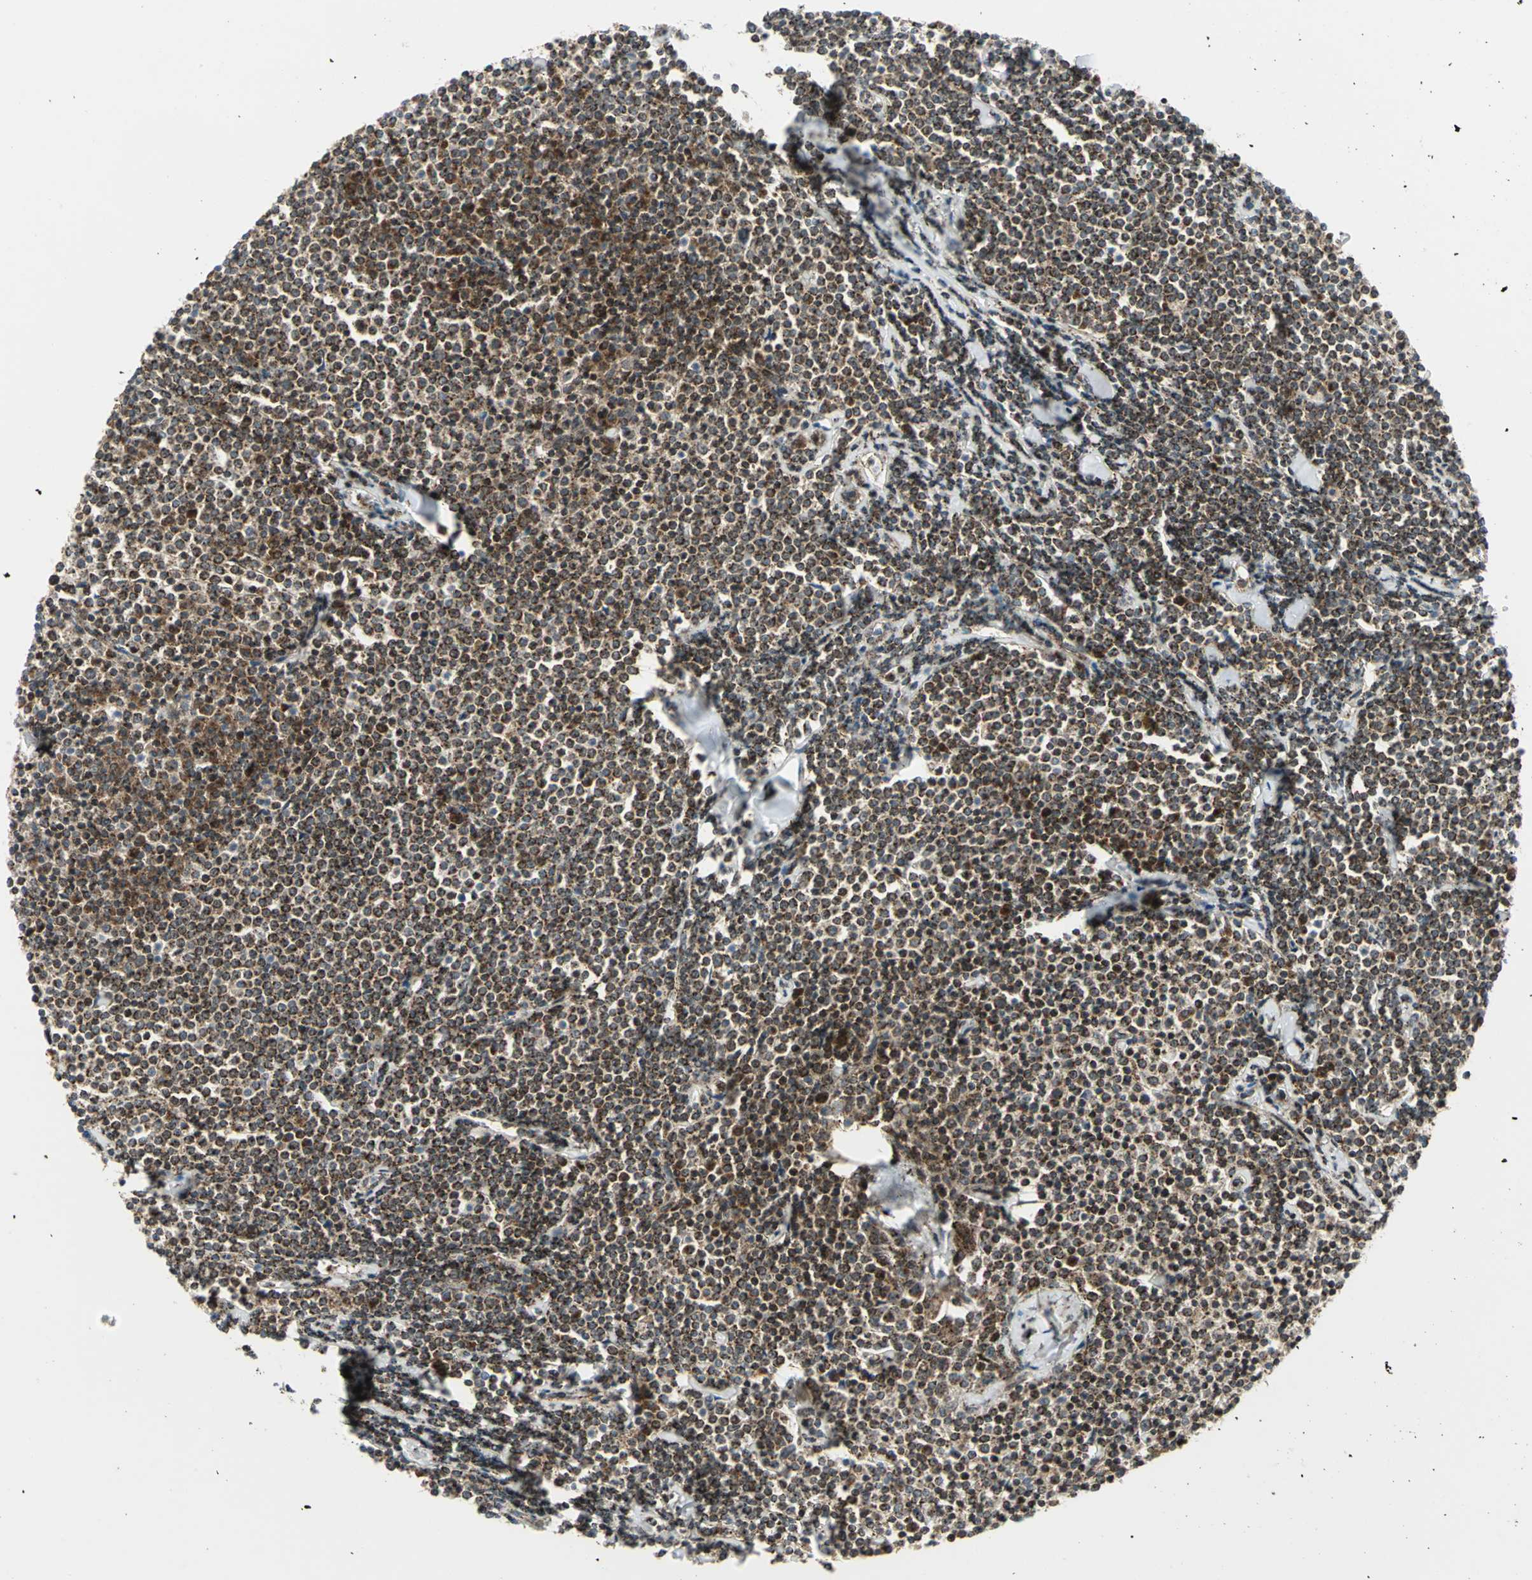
{"staining": {"intensity": "strong", "quantity": ">75%", "location": "cytoplasmic/membranous,nuclear"}, "tissue": "lymphoma", "cell_type": "Tumor cells", "image_type": "cancer", "snomed": [{"axis": "morphology", "description": "Malignant lymphoma, non-Hodgkin's type, Low grade"}, {"axis": "topography", "description": "Soft tissue"}], "caption": "The photomicrograph shows a brown stain indicating the presence of a protein in the cytoplasmic/membranous and nuclear of tumor cells in lymphoma. Immunohistochemistry stains the protein of interest in brown and the nuclei are stained blue.", "gene": "ATP6V1A", "patient": {"sex": "male", "age": 92}}